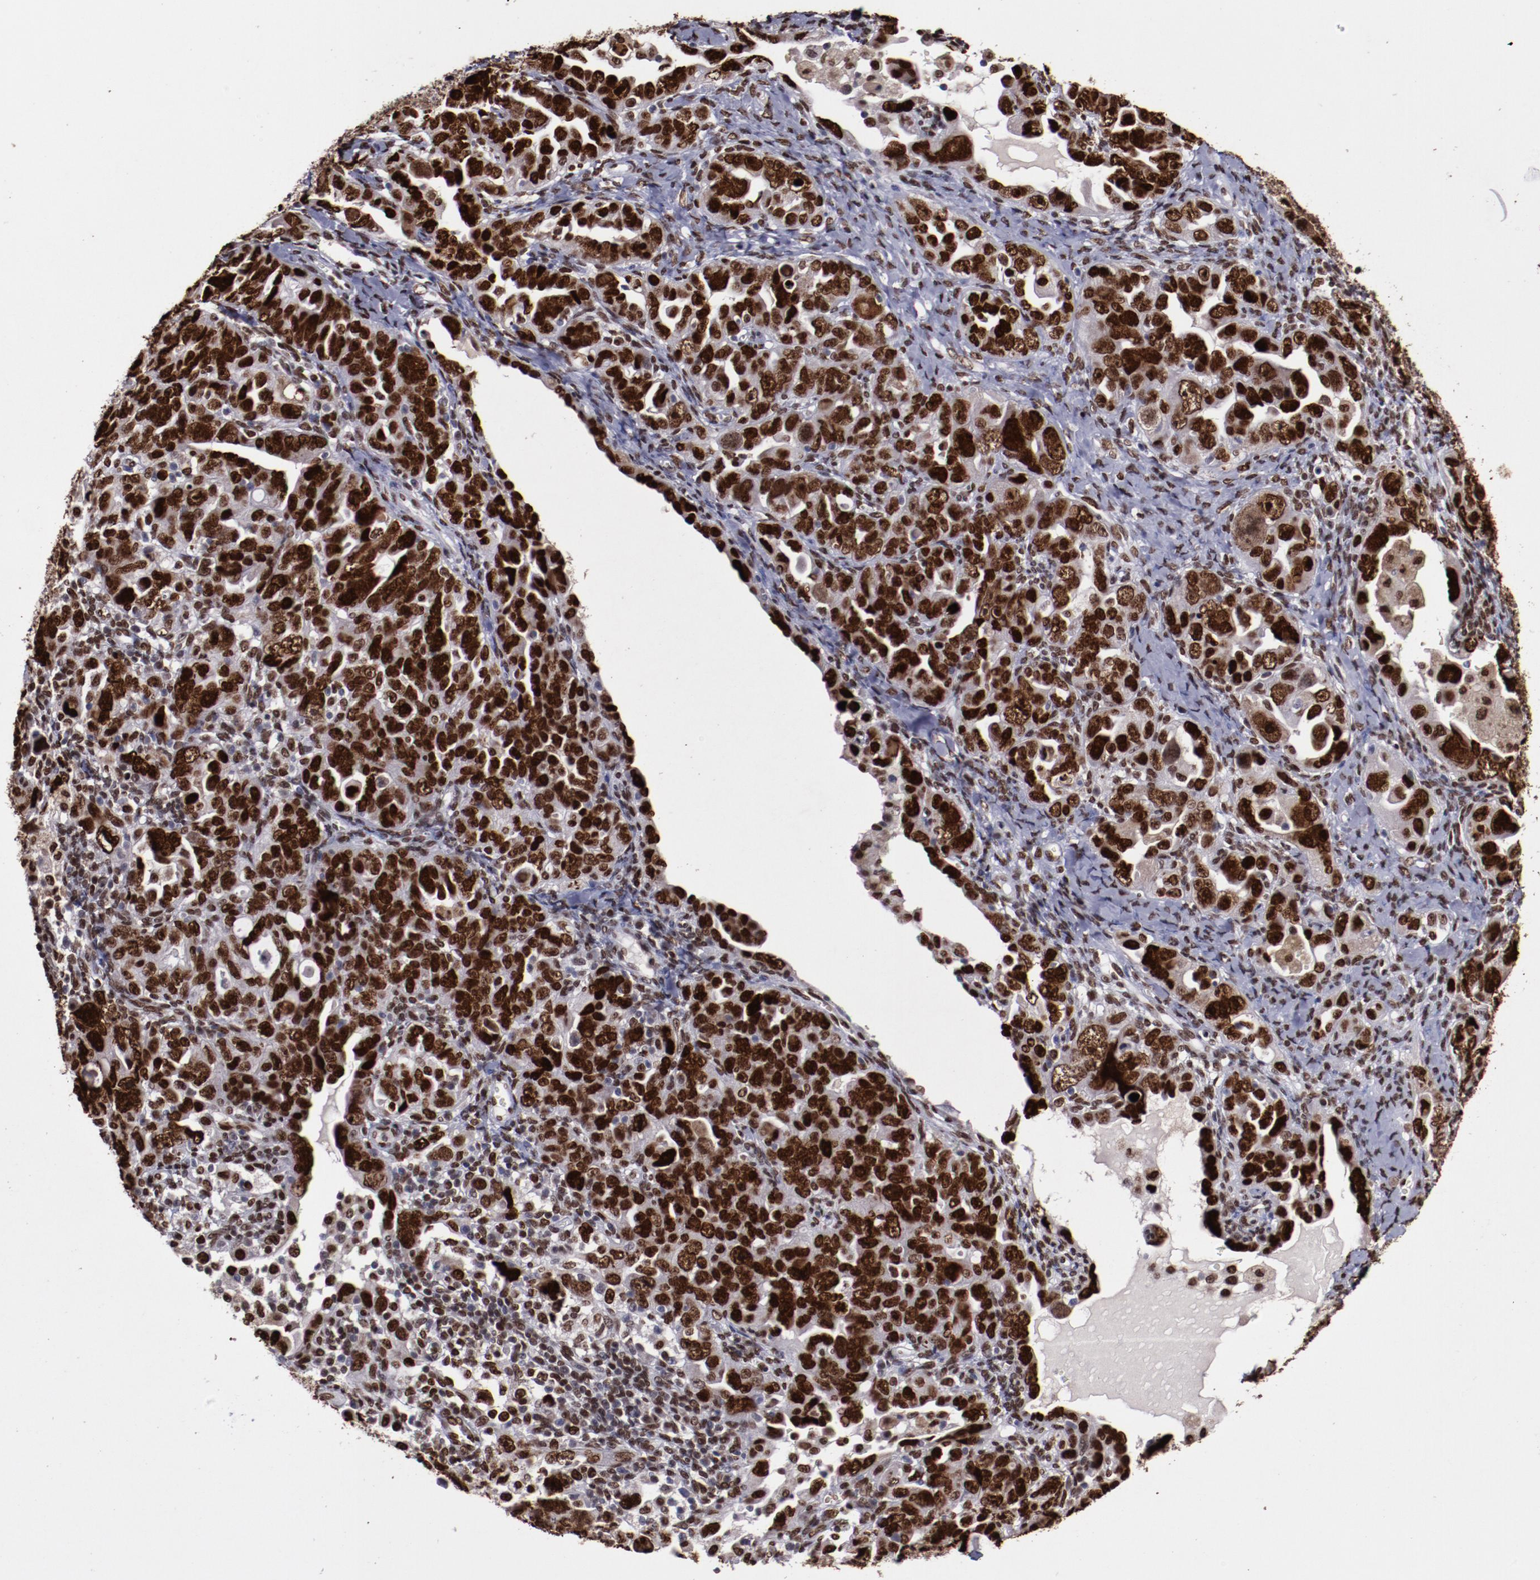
{"staining": {"intensity": "strong", "quantity": ">75%", "location": "nuclear"}, "tissue": "ovarian cancer", "cell_type": "Tumor cells", "image_type": "cancer", "snomed": [{"axis": "morphology", "description": "Cystadenocarcinoma, serous, NOS"}, {"axis": "topography", "description": "Ovary"}], "caption": "Human ovarian cancer (serous cystadenocarcinoma) stained for a protein (brown) displays strong nuclear positive expression in about >75% of tumor cells.", "gene": "APEX1", "patient": {"sex": "female", "age": 66}}